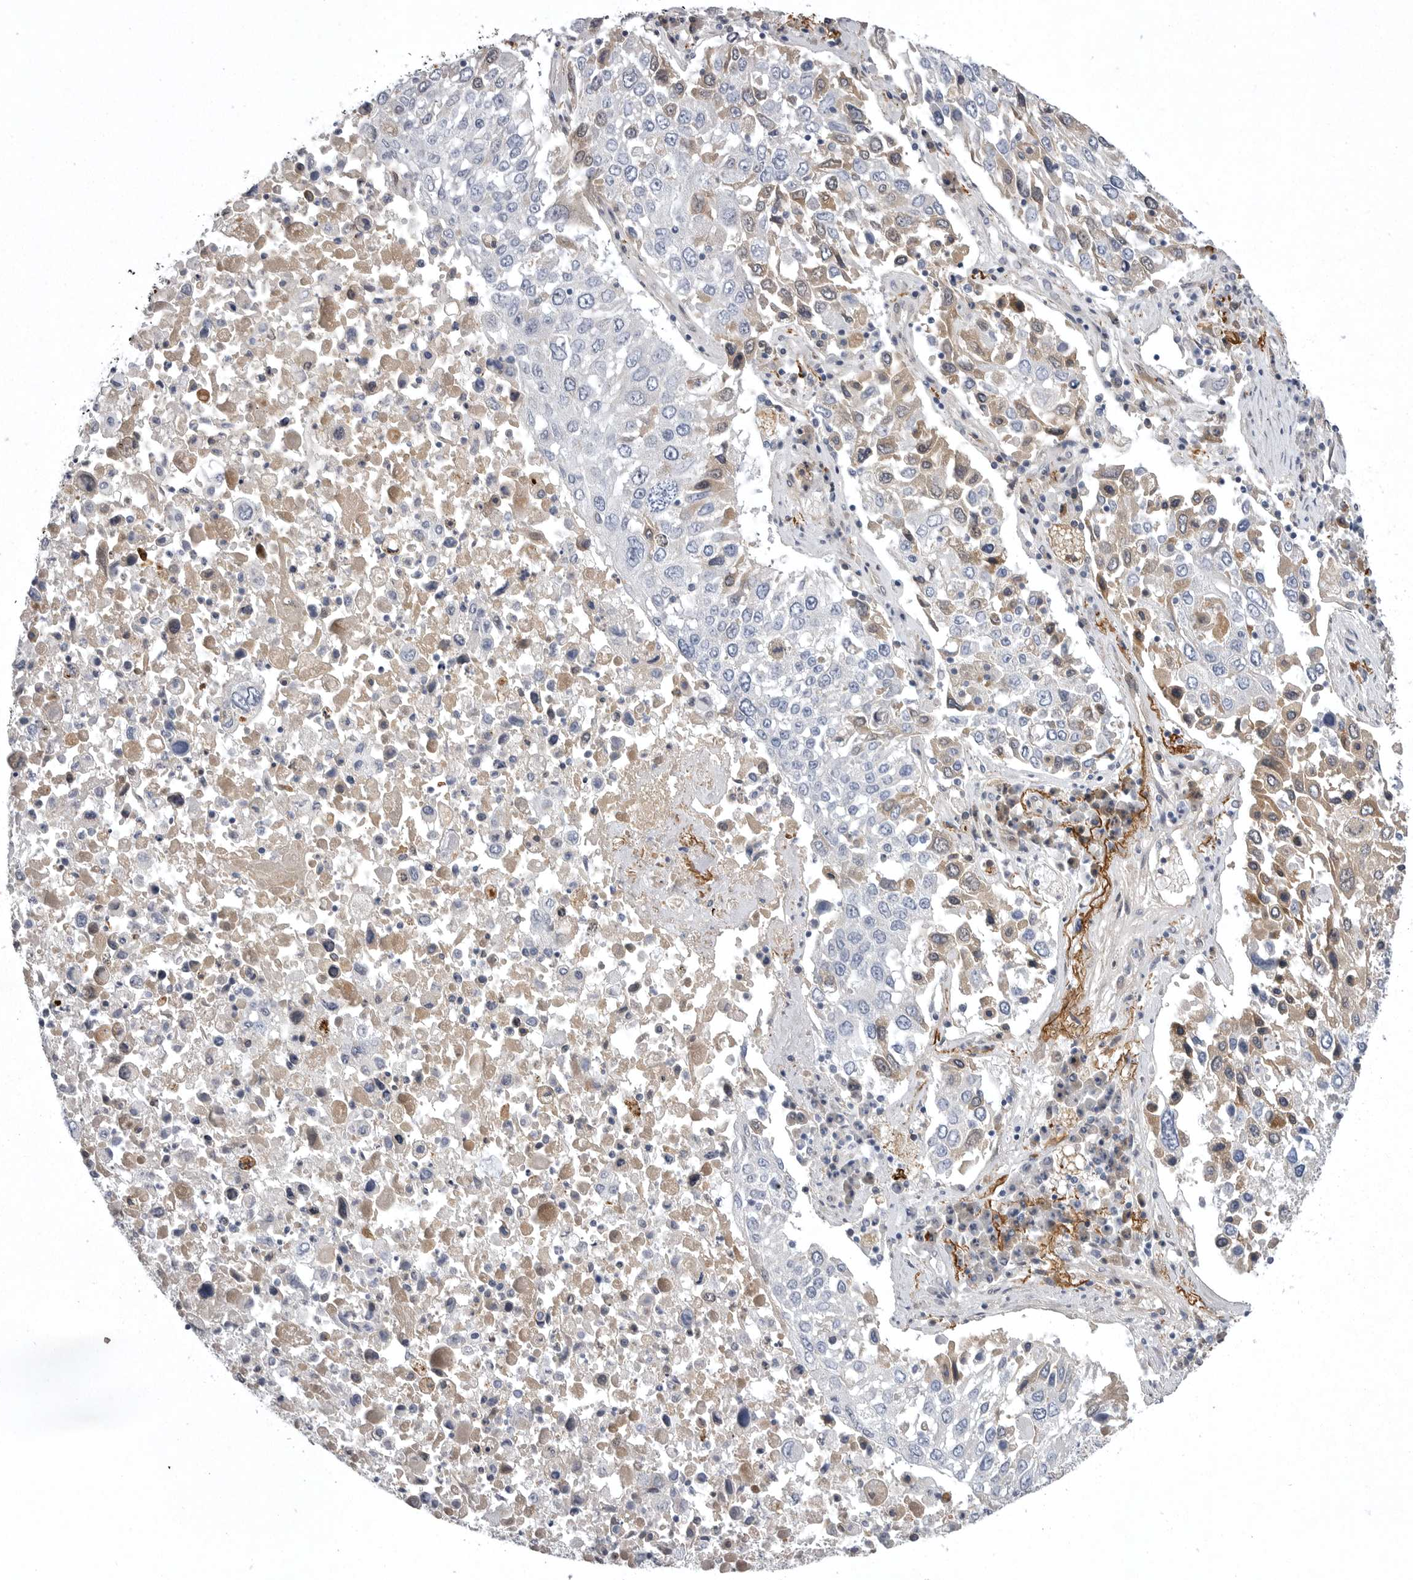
{"staining": {"intensity": "weak", "quantity": "<25%", "location": "cytoplasmic/membranous"}, "tissue": "lung cancer", "cell_type": "Tumor cells", "image_type": "cancer", "snomed": [{"axis": "morphology", "description": "Squamous cell carcinoma, NOS"}, {"axis": "topography", "description": "Lung"}], "caption": "DAB immunohistochemical staining of human lung cancer demonstrates no significant positivity in tumor cells.", "gene": "CRP", "patient": {"sex": "male", "age": 65}}